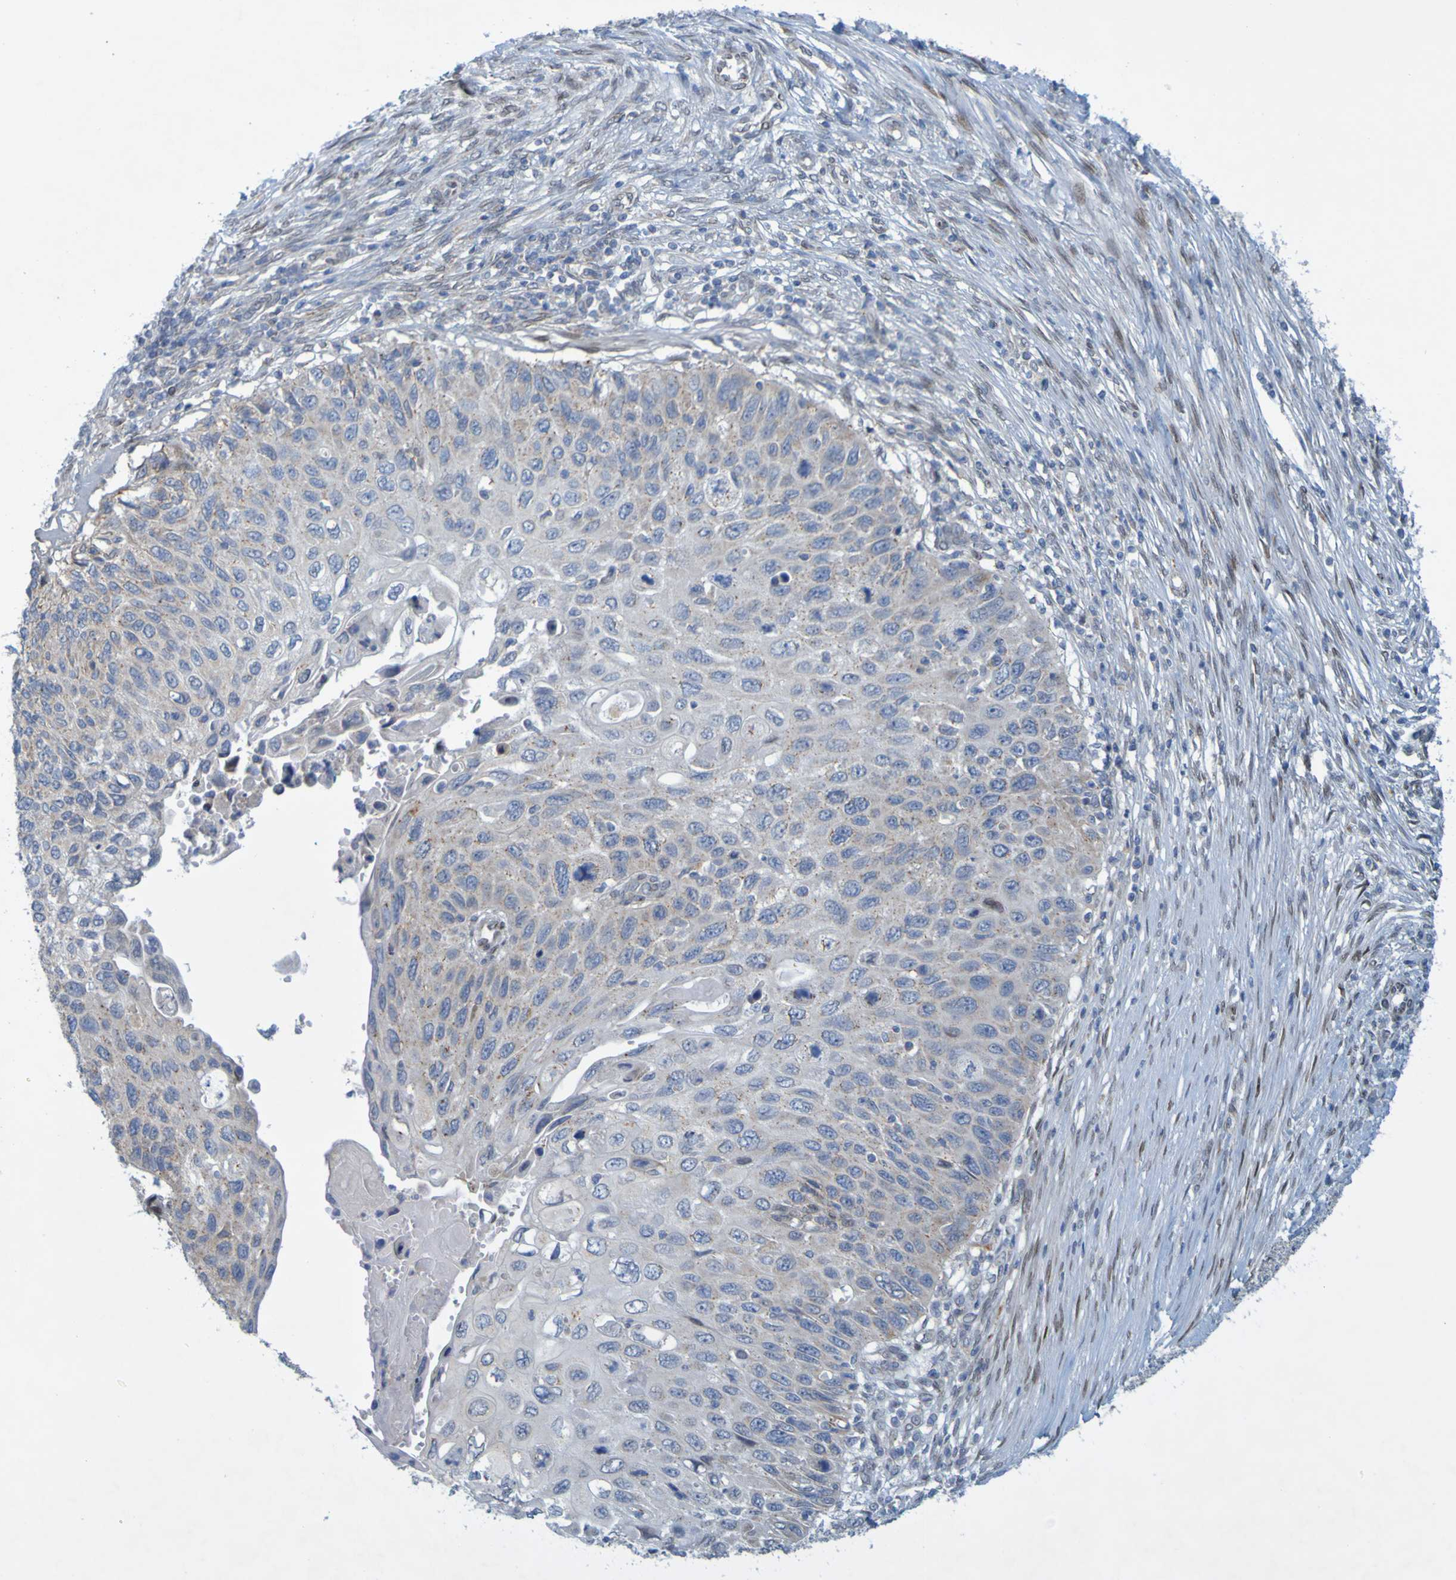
{"staining": {"intensity": "negative", "quantity": "none", "location": "none"}, "tissue": "cervical cancer", "cell_type": "Tumor cells", "image_type": "cancer", "snomed": [{"axis": "morphology", "description": "Squamous cell carcinoma, NOS"}, {"axis": "topography", "description": "Cervix"}], "caption": "High magnification brightfield microscopy of cervical squamous cell carcinoma stained with DAB (brown) and counterstained with hematoxylin (blue): tumor cells show no significant positivity.", "gene": "MAG", "patient": {"sex": "female", "age": 70}}